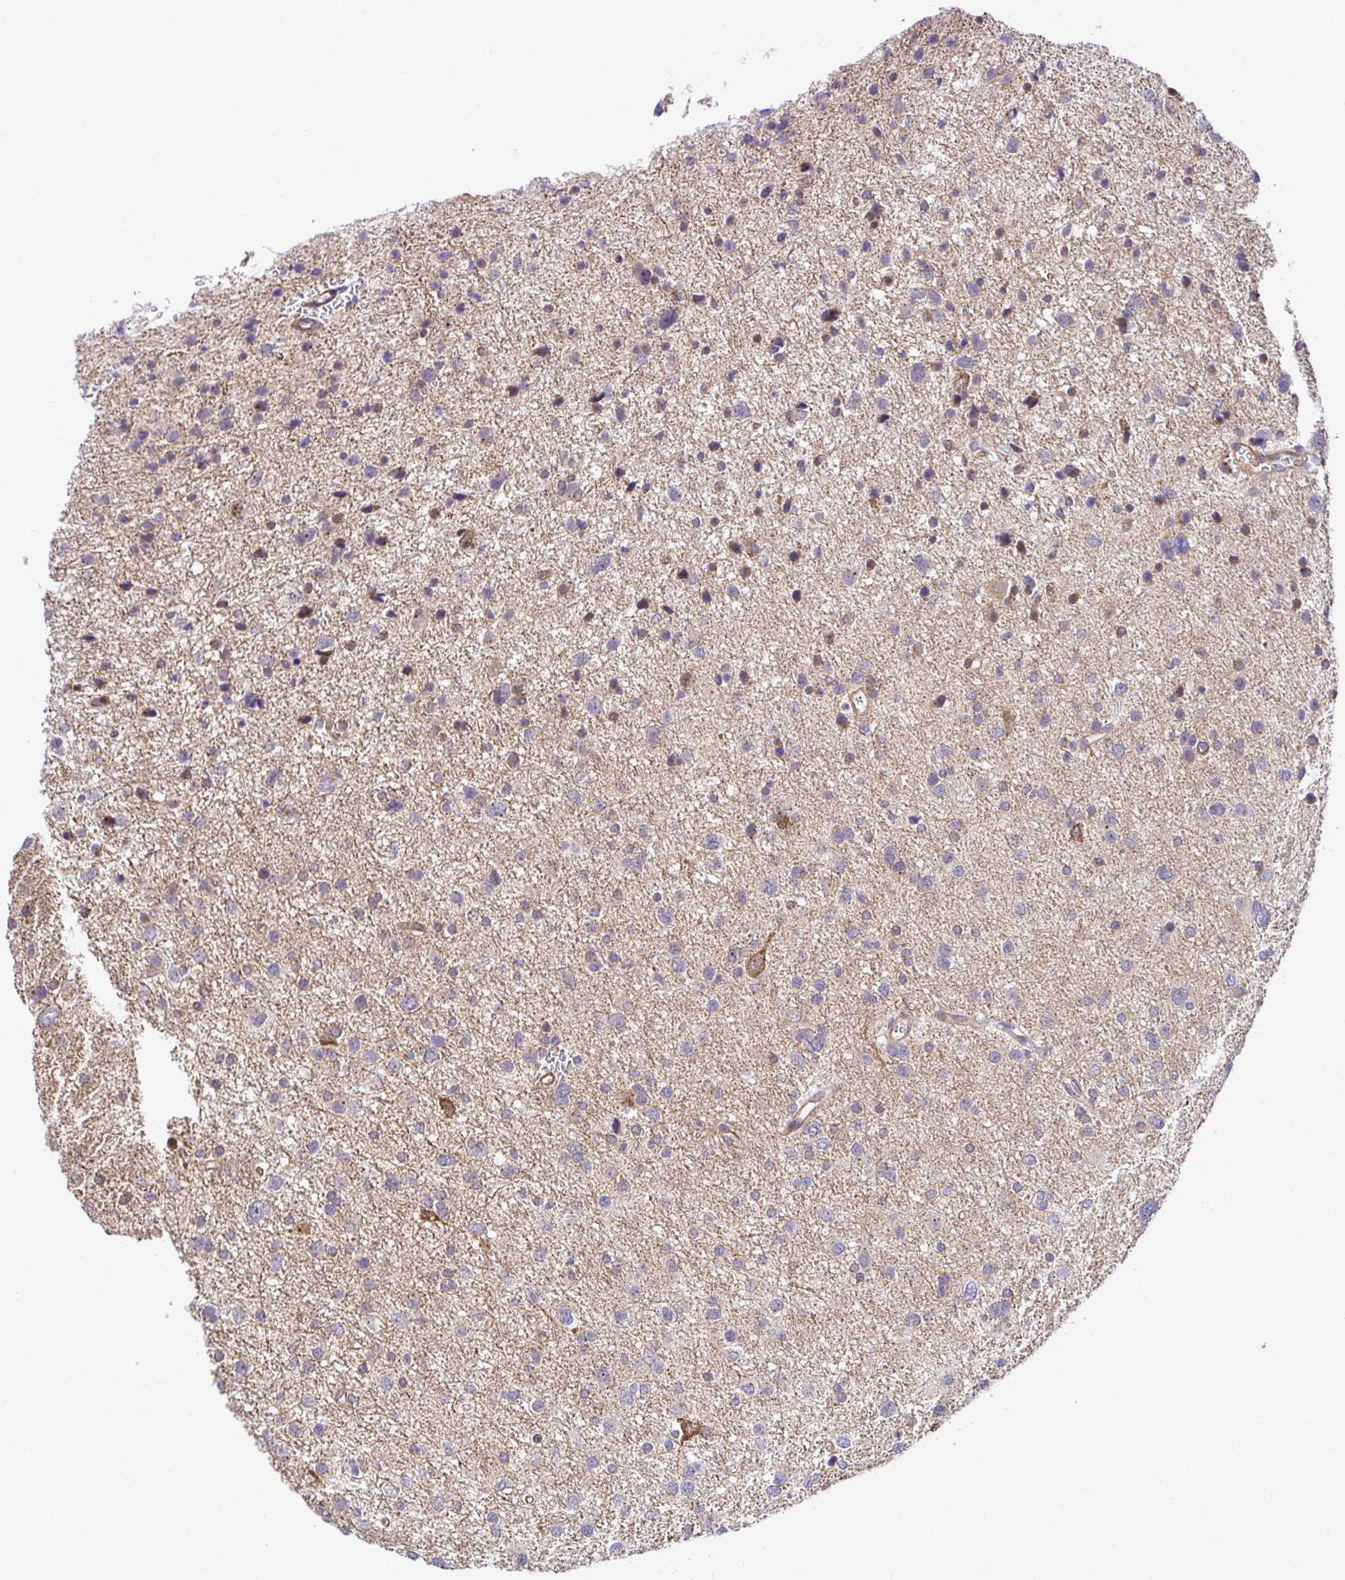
{"staining": {"intensity": "negative", "quantity": "none", "location": "none"}, "tissue": "glioma", "cell_type": "Tumor cells", "image_type": "cancer", "snomed": [{"axis": "morphology", "description": "Glioma, malignant, Low grade"}, {"axis": "topography", "description": "Brain"}], "caption": "Tumor cells show no significant staining in malignant glioma (low-grade).", "gene": "TRIM55", "patient": {"sex": "female", "age": 55}}